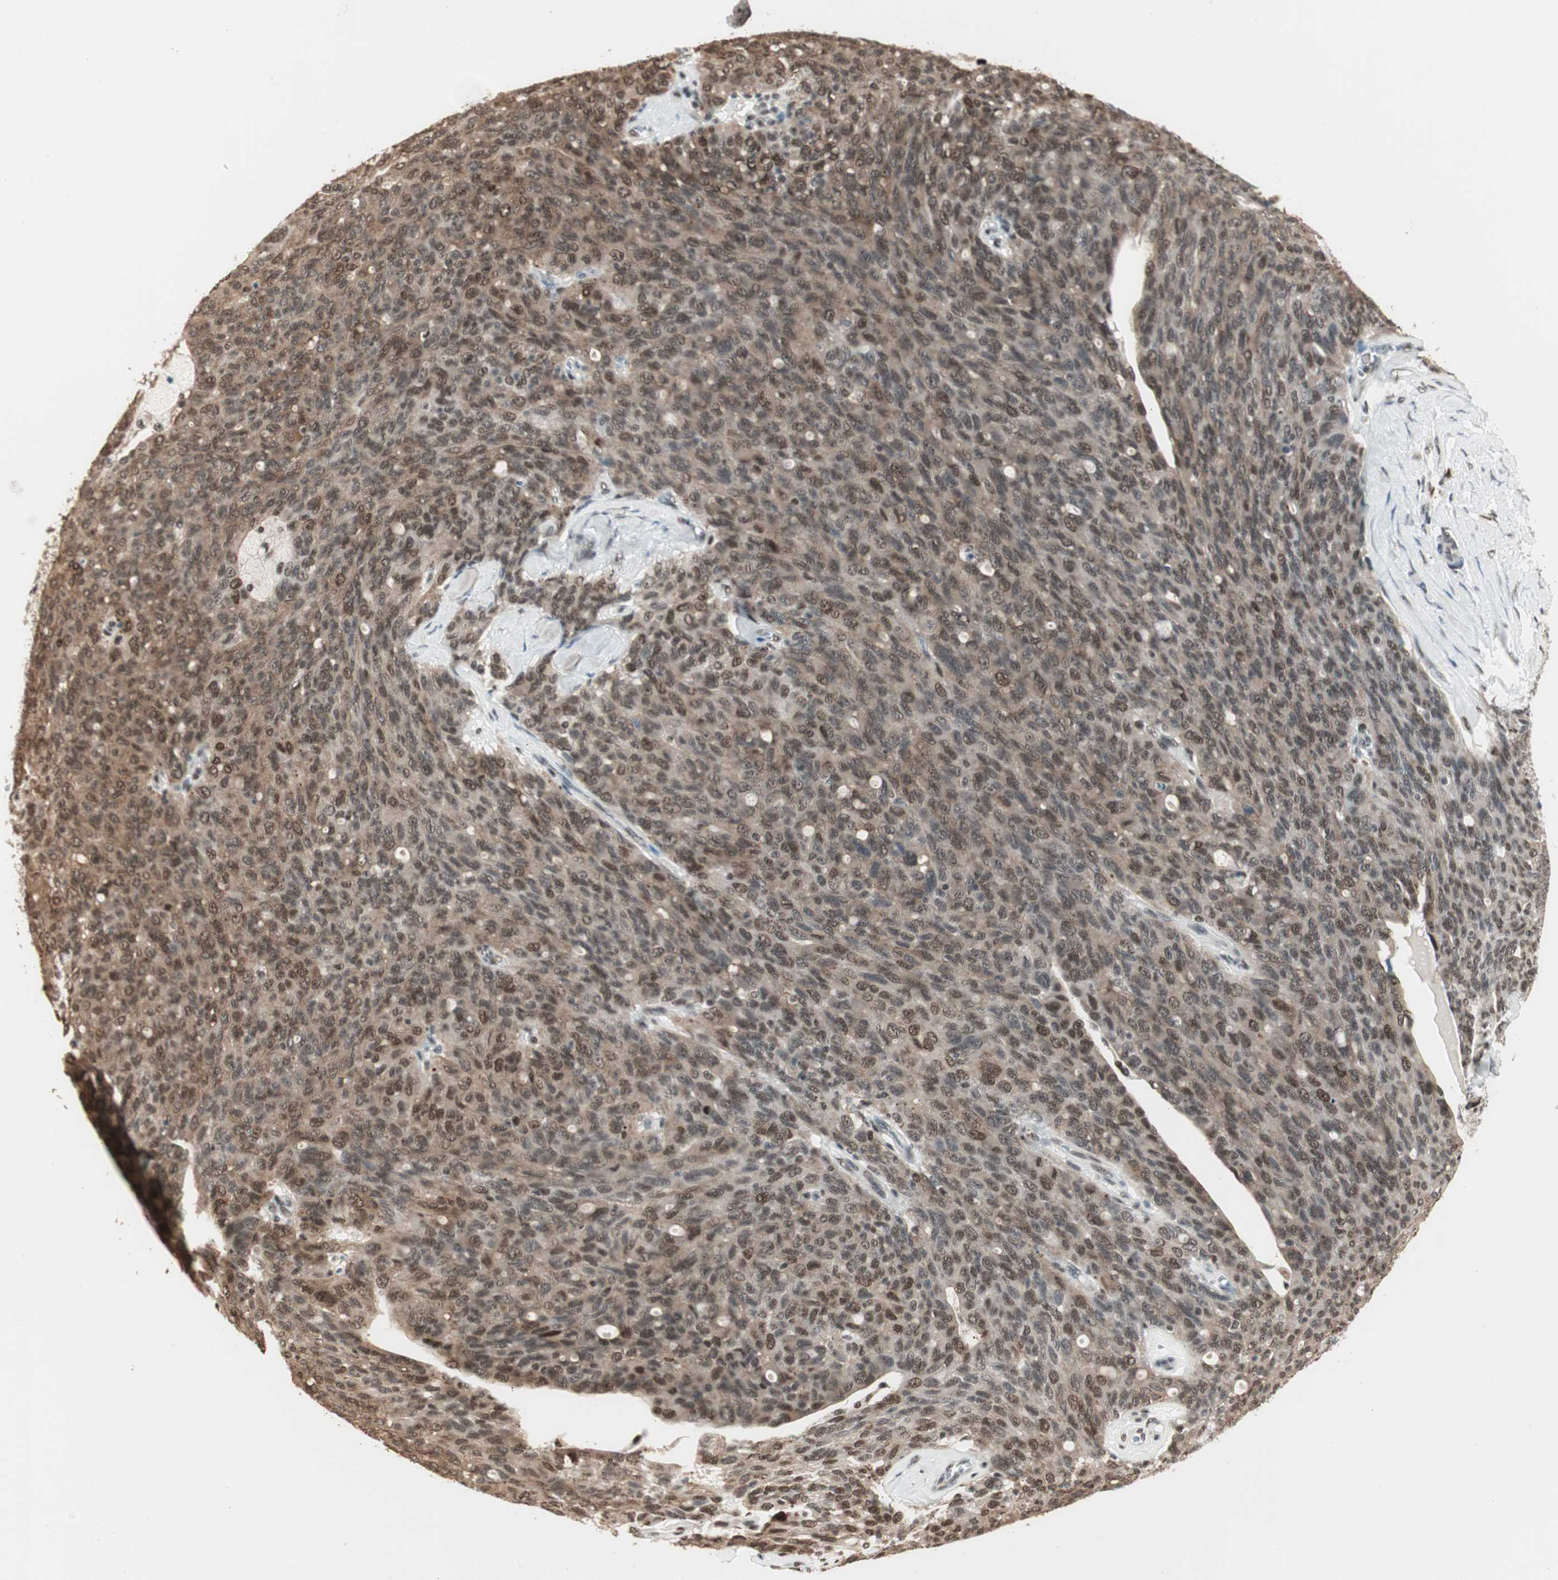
{"staining": {"intensity": "moderate", "quantity": ">75%", "location": "nuclear"}, "tissue": "ovarian cancer", "cell_type": "Tumor cells", "image_type": "cancer", "snomed": [{"axis": "morphology", "description": "Carcinoma, endometroid"}, {"axis": "topography", "description": "Ovary"}], "caption": "This photomicrograph exhibits immunohistochemistry staining of human endometroid carcinoma (ovarian), with medium moderate nuclear staining in about >75% of tumor cells.", "gene": "SMARCE1", "patient": {"sex": "female", "age": 60}}